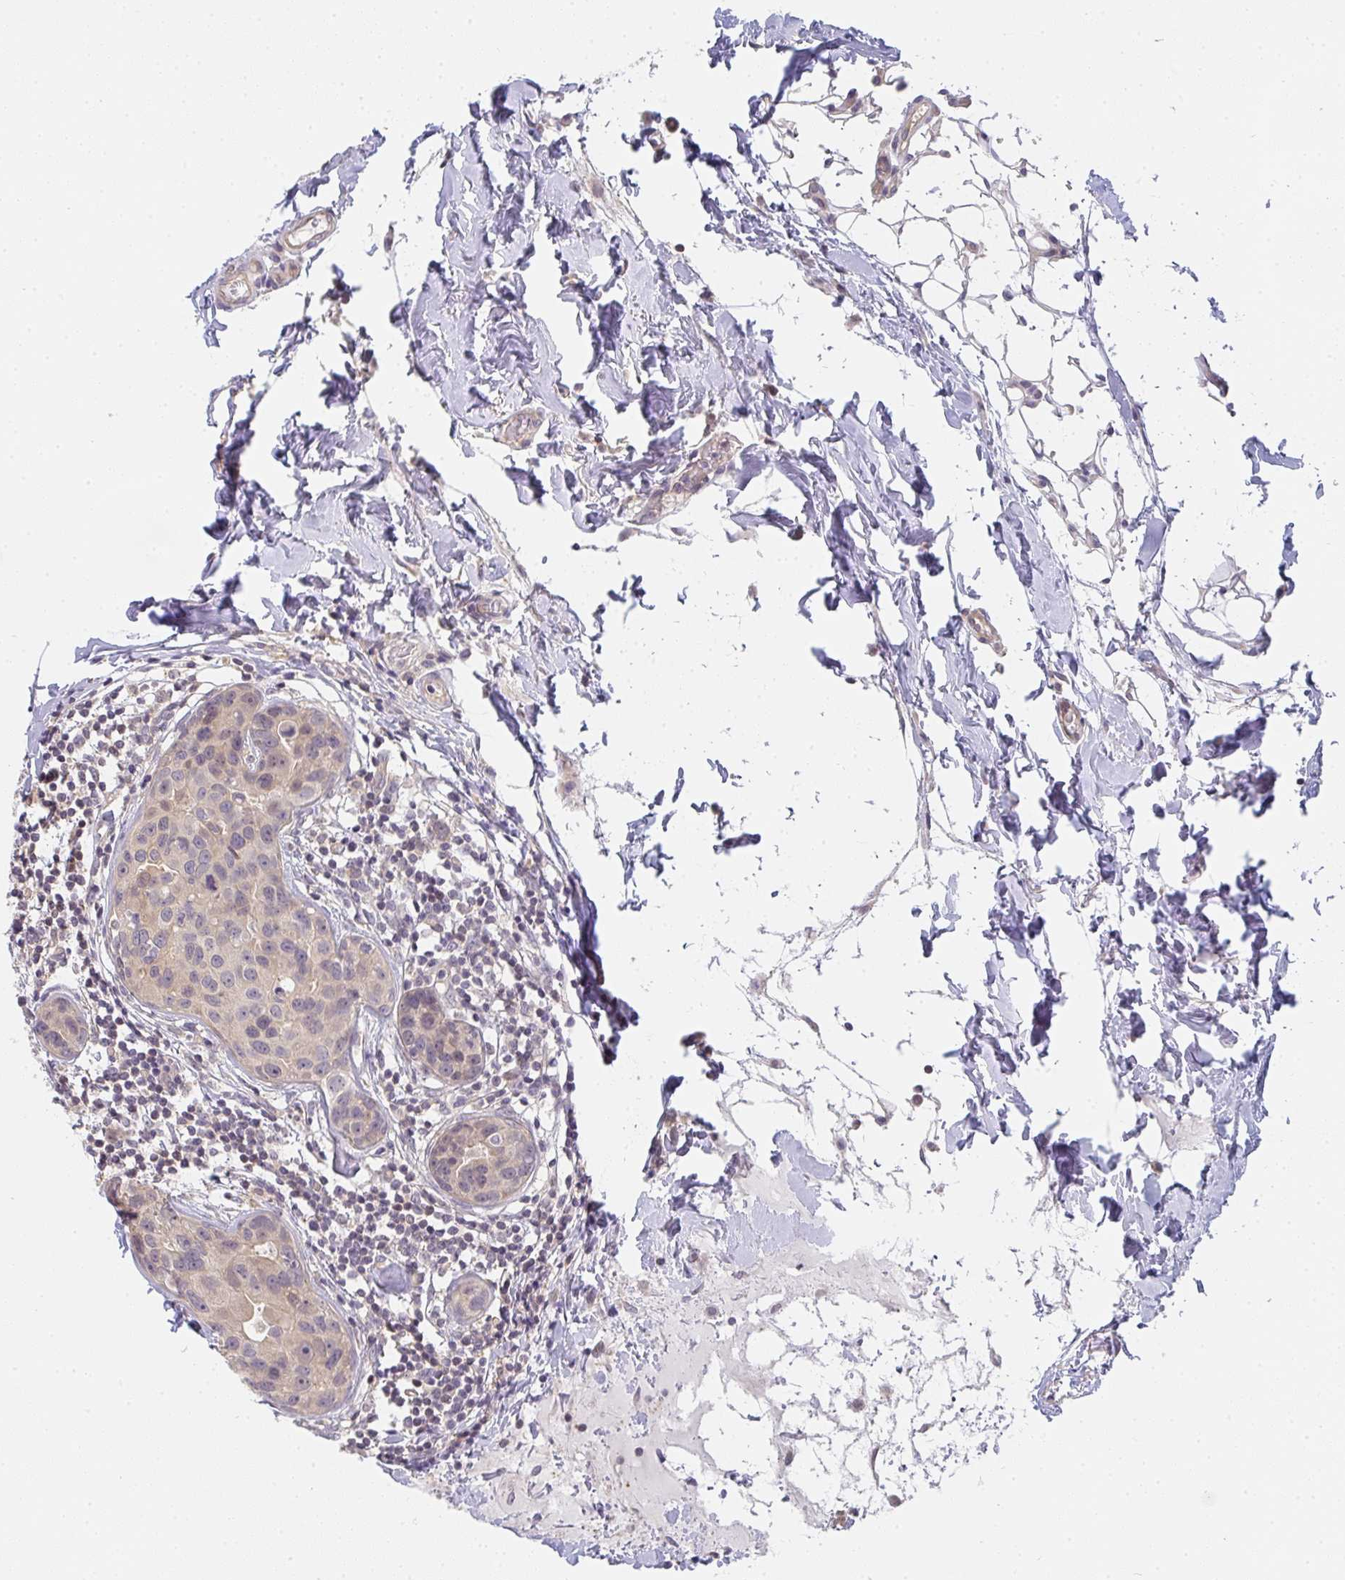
{"staining": {"intensity": "weak", "quantity": "25%-75%", "location": "cytoplasmic/membranous"}, "tissue": "breast cancer", "cell_type": "Tumor cells", "image_type": "cancer", "snomed": [{"axis": "morphology", "description": "Duct carcinoma"}, {"axis": "topography", "description": "Breast"}], "caption": "Human infiltrating ductal carcinoma (breast) stained for a protein (brown) shows weak cytoplasmic/membranous positive expression in about 25%-75% of tumor cells.", "gene": "GSDMB", "patient": {"sex": "female", "age": 24}}